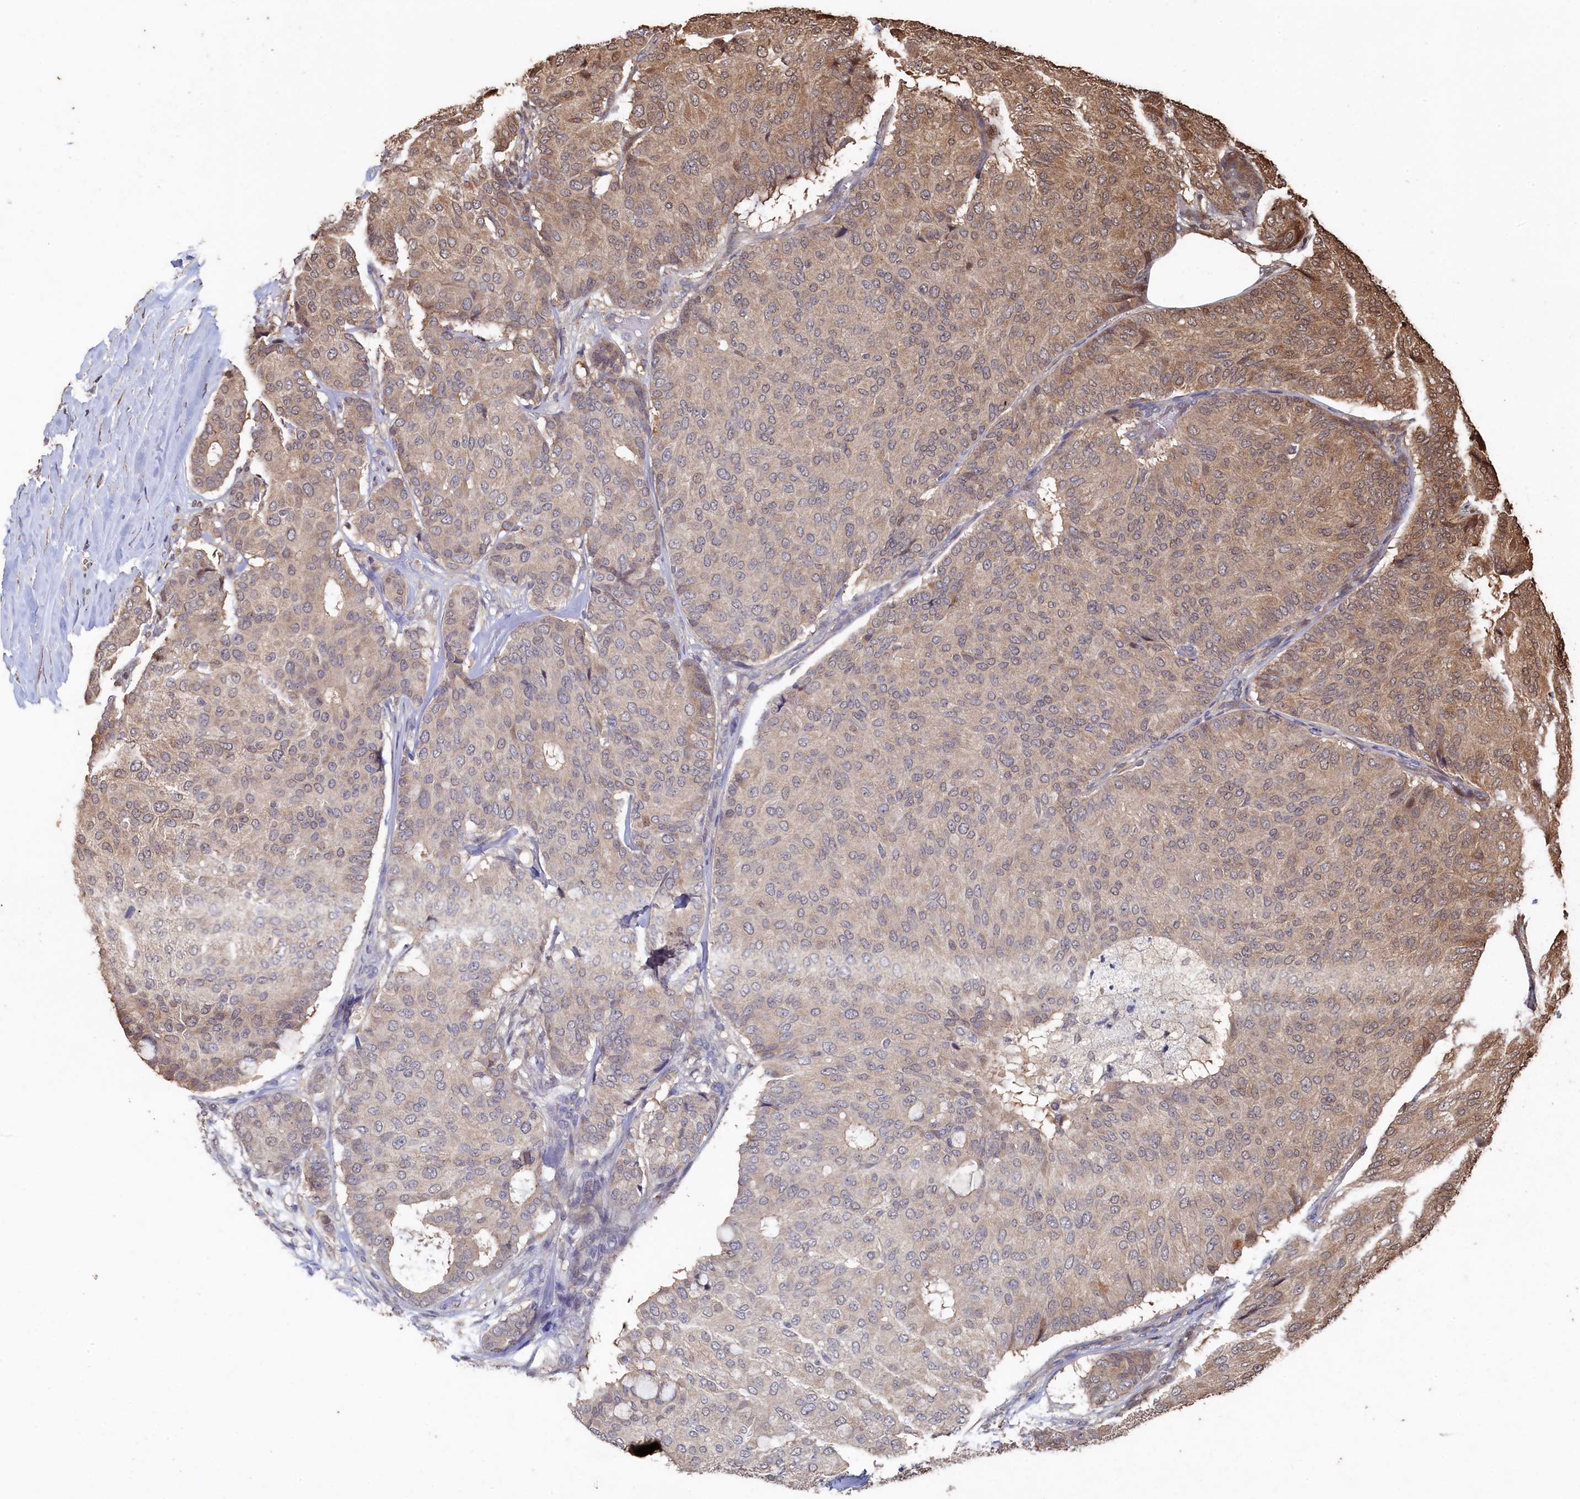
{"staining": {"intensity": "weak", "quantity": "25%-75%", "location": "cytoplasmic/membranous"}, "tissue": "breast cancer", "cell_type": "Tumor cells", "image_type": "cancer", "snomed": [{"axis": "morphology", "description": "Duct carcinoma"}, {"axis": "topography", "description": "Breast"}], "caption": "This is a histology image of immunohistochemistry (IHC) staining of breast invasive ductal carcinoma, which shows weak expression in the cytoplasmic/membranous of tumor cells.", "gene": "PIGN", "patient": {"sex": "female", "age": 75}}